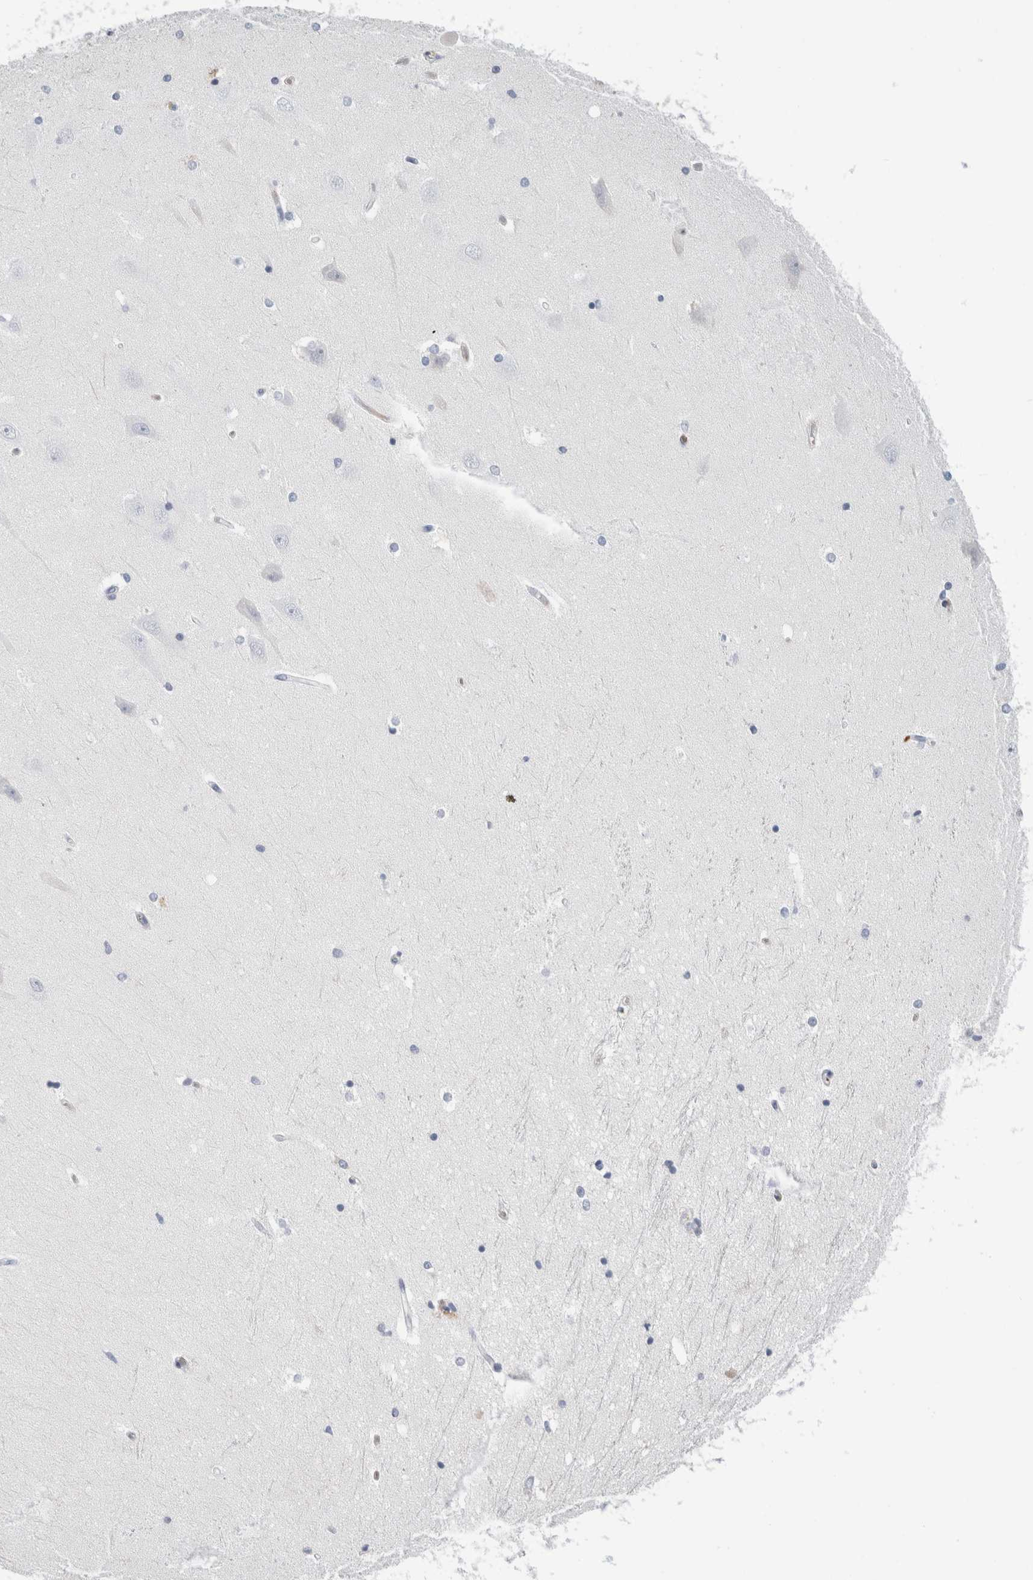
{"staining": {"intensity": "negative", "quantity": "none", "location": "none"}, "tissue": "hippocampus", "cell_type": "Glial cells", "image_type": "normal", "snomed": [{"axis": "morphology", "description": "Normal tissue, NOS"}, {"axis": "topography", "description": "Hippocampus"}], "caption": "DAB (3,3'-diaminobenzidine) immunohistochemical staining of benign hippocampus exhibits no significant staining in glial cells.", "gene": "CA1", "patient": {"sex": "male", "age": 45}}